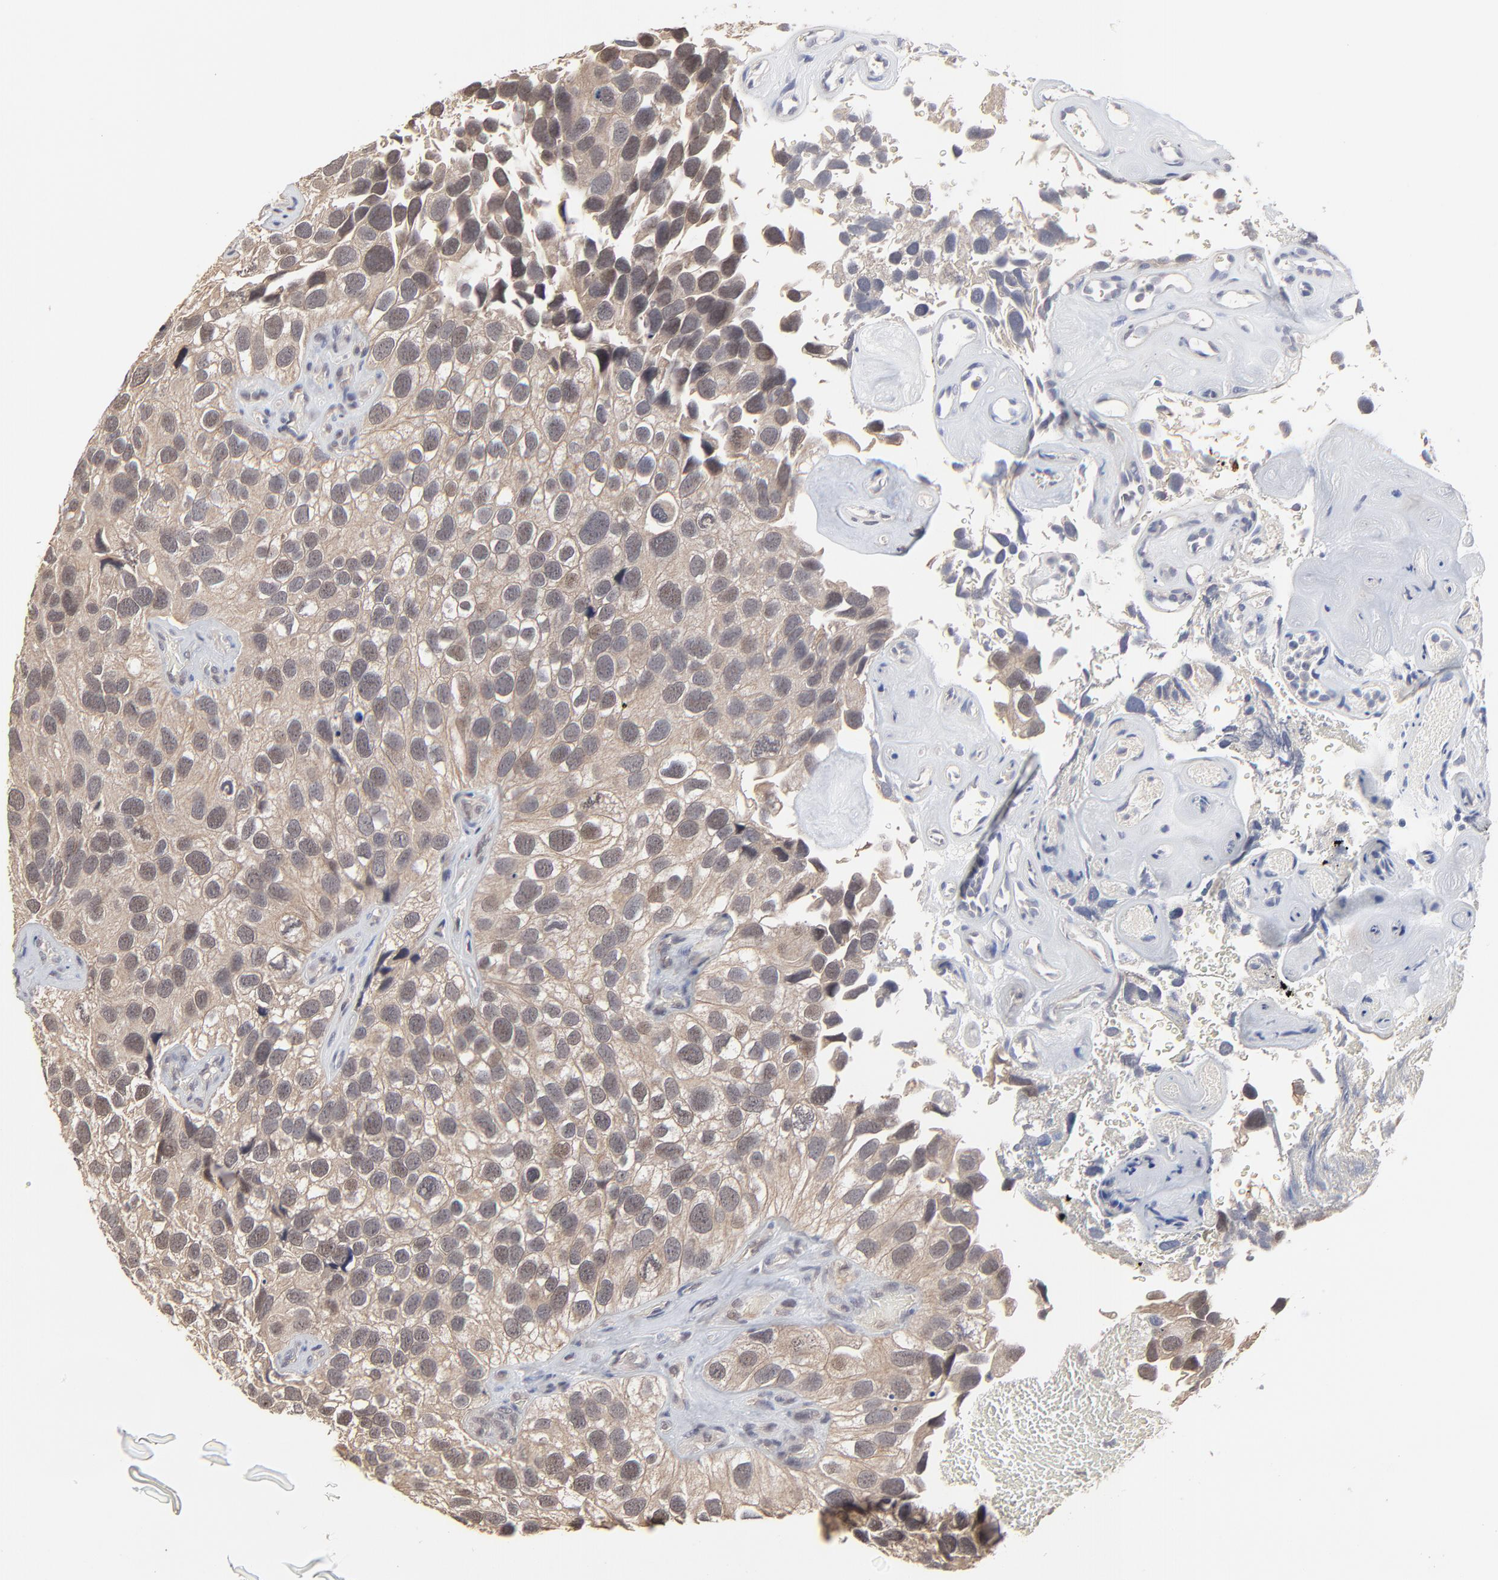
{"staining": {"intensity": "weak", "quantity": ">75%", "location": "cytoplasmic/membranous"}, "tissue": "urothelial cancer", "cell_type": "Tumor cells", "image_type": "cancer", "snomed": [{"axis": "morphology", "description": "Urothelial carcinoma, High grade"}, {"axis": "topography", "description": "Urinary bladder"}], "caption": "High-grade urothelial carcinoma stained for a protein (brown) demonstrates weak cytoplasmic/membranous positive positivity in approximately >75% of tumor cells.", "gene": "FAM199X", "patient": {"sex": "male", "age": 72}}